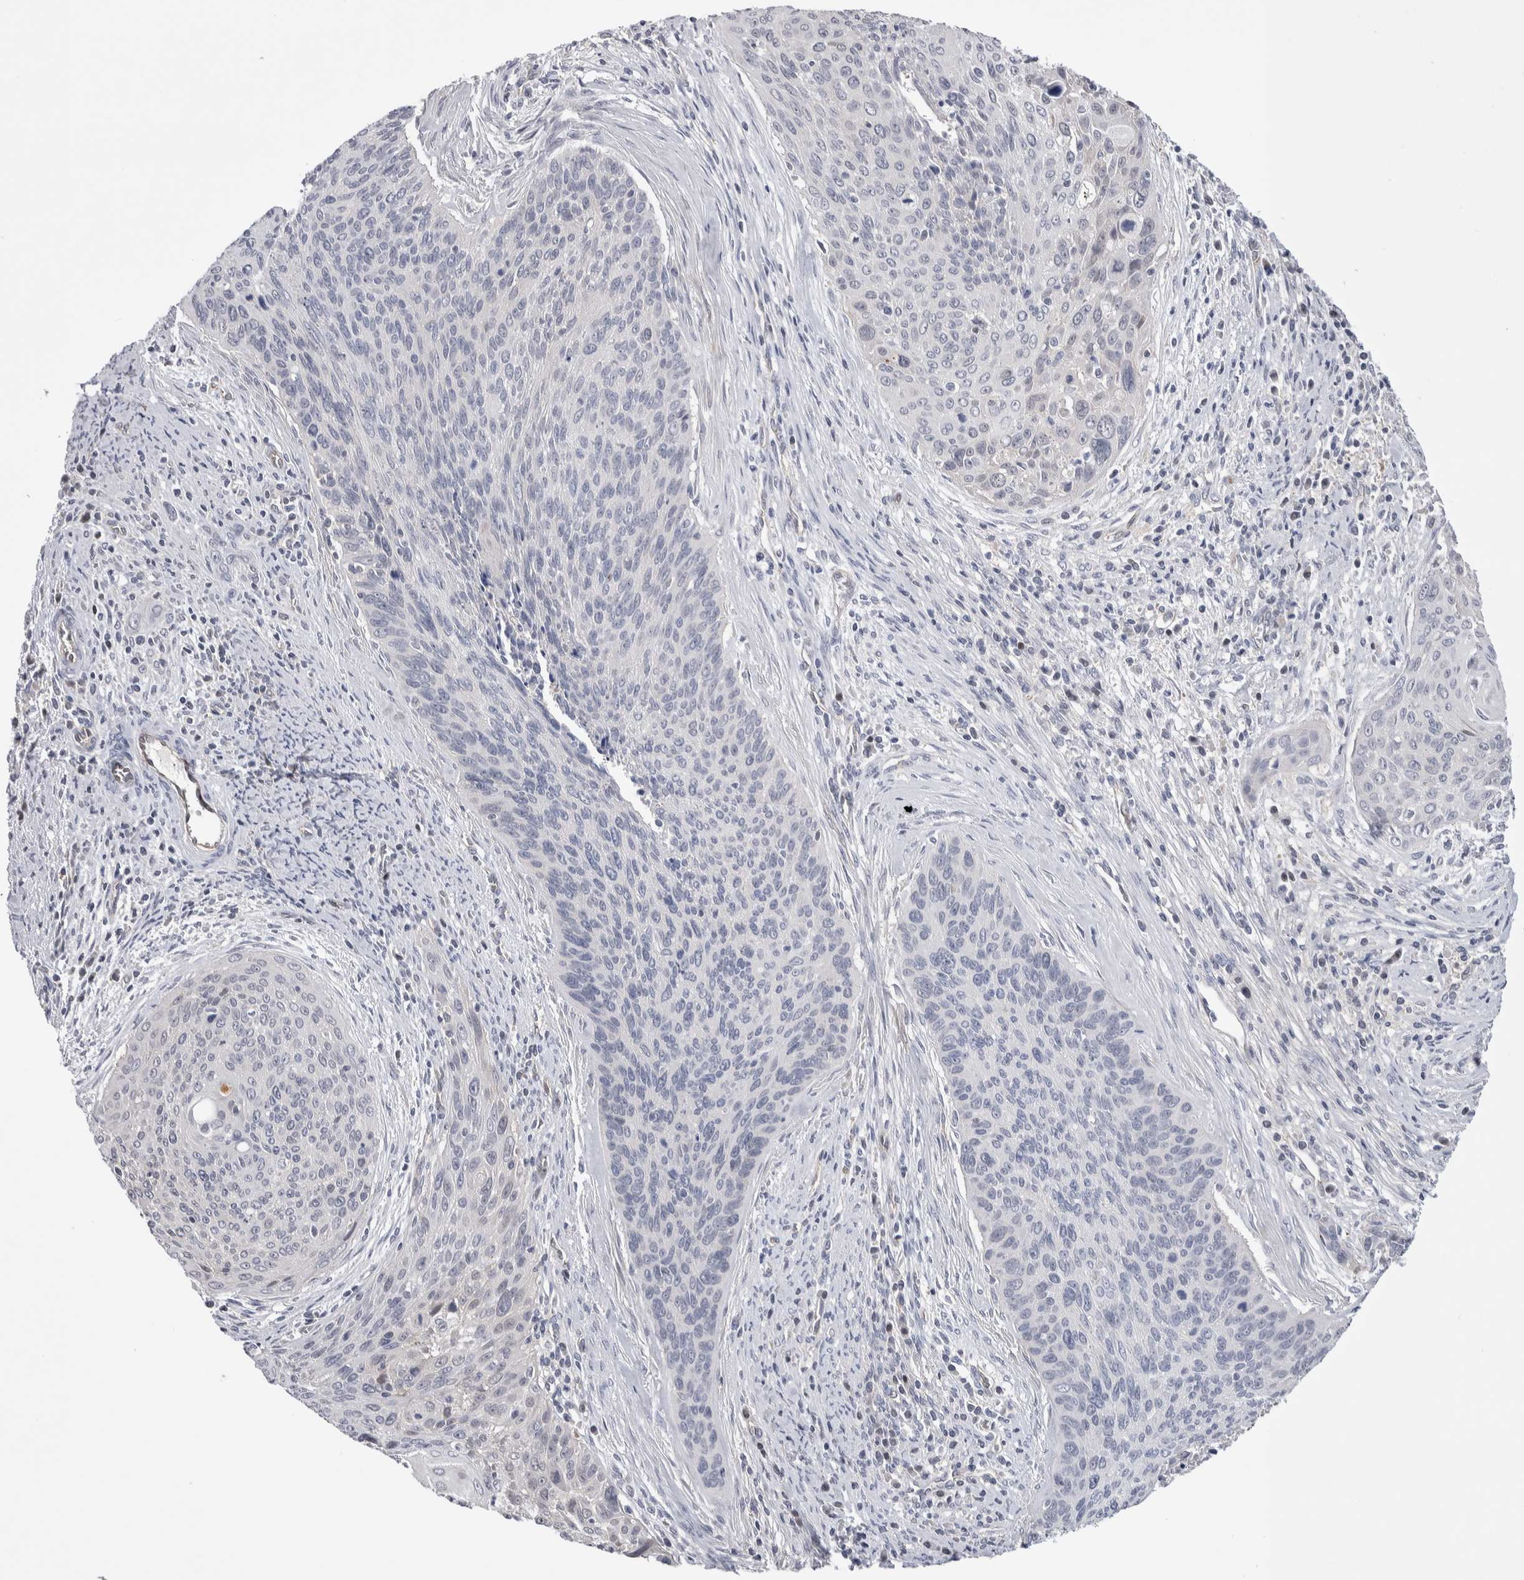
{"staining": {"intensity": "negative", "quantity": "none", "location": "none"}, "tissue": "cervical cancer", "cell_type": "Tumor cells", "image_type": "cancer", "snomed": [{"axis": "morphology", "description": "Squamous cell carcinoma, NOS"}, {"axis": "topography", "description": "Cervix"}], "caption": "Tumor cells show no significant protein expression in squamous cell carcinoma (cervical). (DAB IHC, high magnification).", "gene": "ZBTB49", "patient": {"sex": "female", "age": 55}}